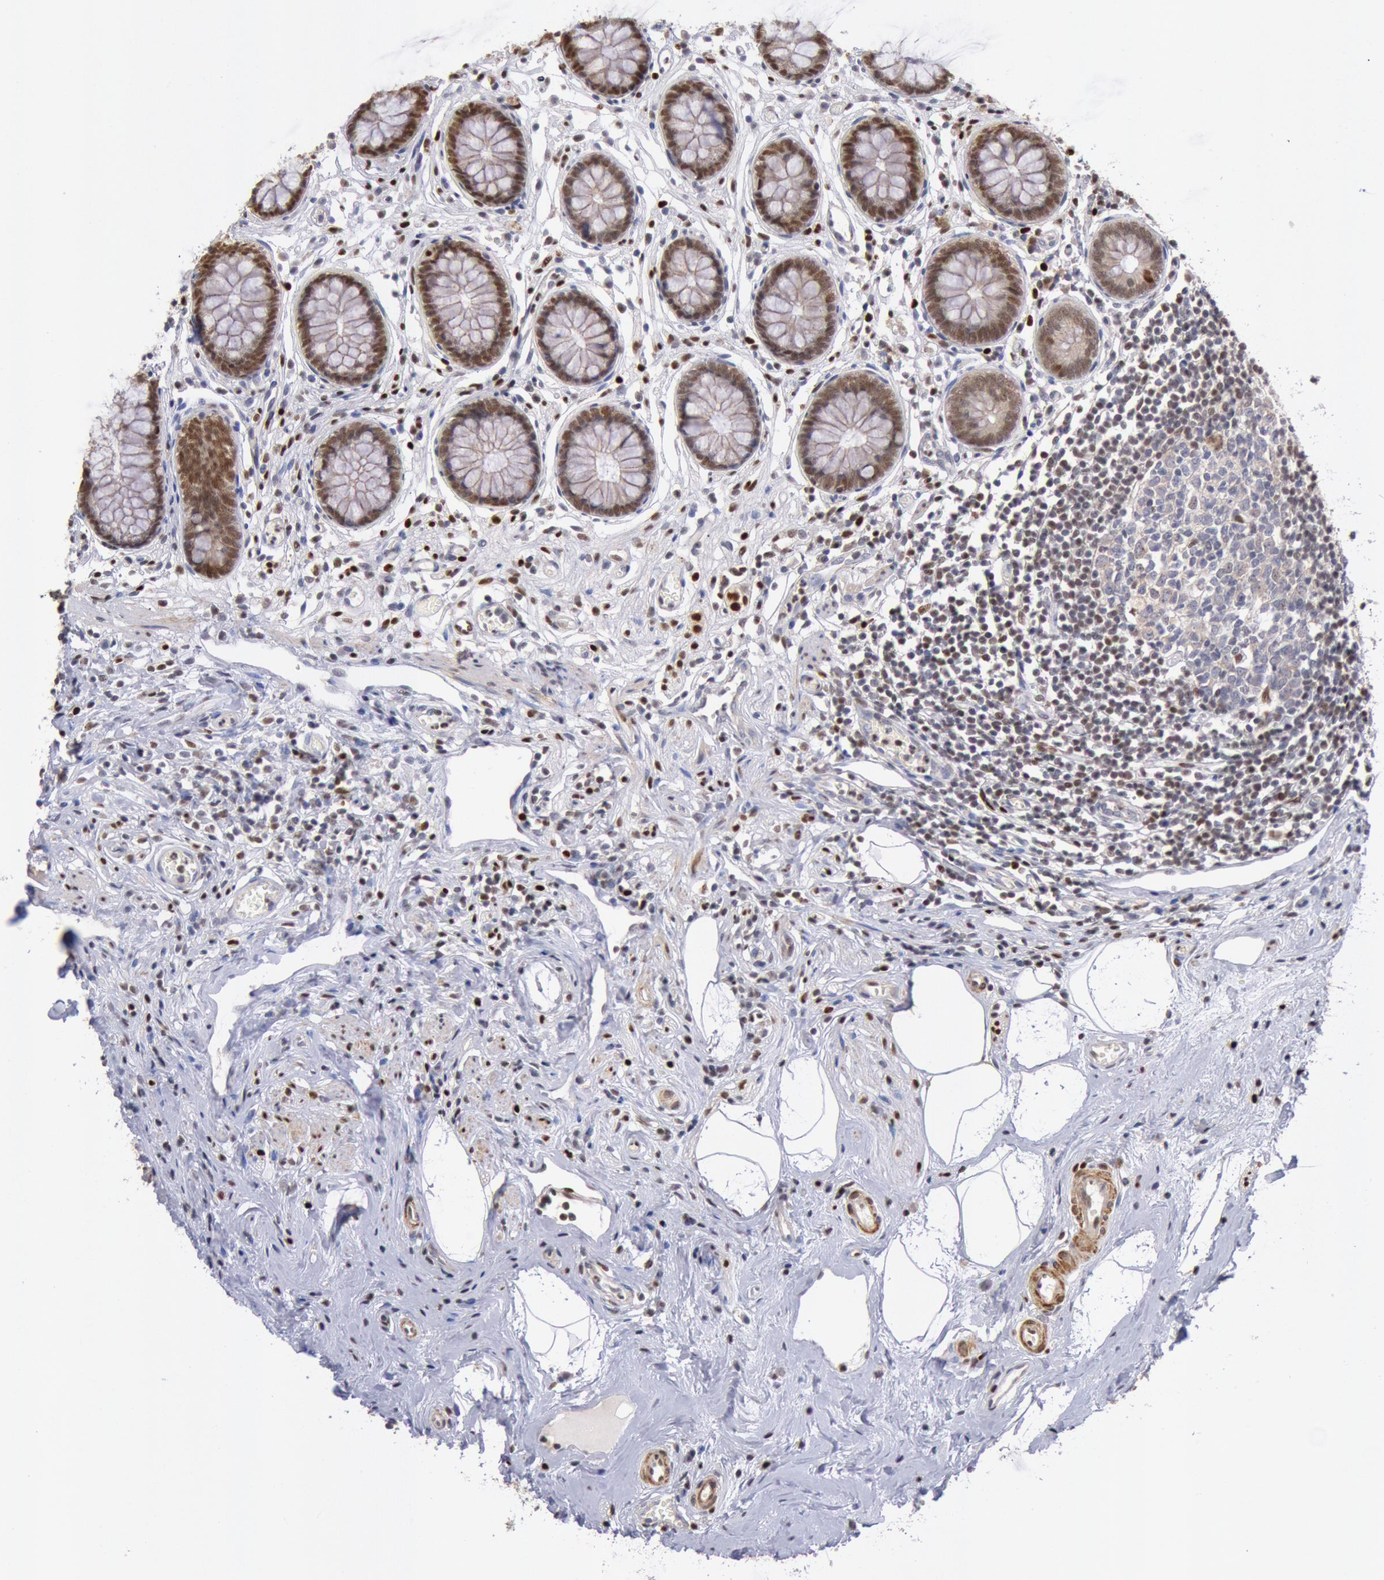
{"staining": {"intensity": "moderate", "quantity": ">75%", "location": "cytoplasmic/membranous,nuclear"}, "tissue": "appendix", "cell_type": "Glandular cells", "image_type": "normal", "snomed": [{"axis": "morphology", "description": "Normal tissue, NOS"}, {"axis": "topography", "description": "Appendix"}], "caption": "This micrograph demonstrates IHC staining of unremarkable human appendix, with medium moderate cytoplasmic/membranous,nuclear staining in approximately >75% of glandular cells.", "gene": "RPS6KA5", "patient": {"sex": "male", "age": 38}}